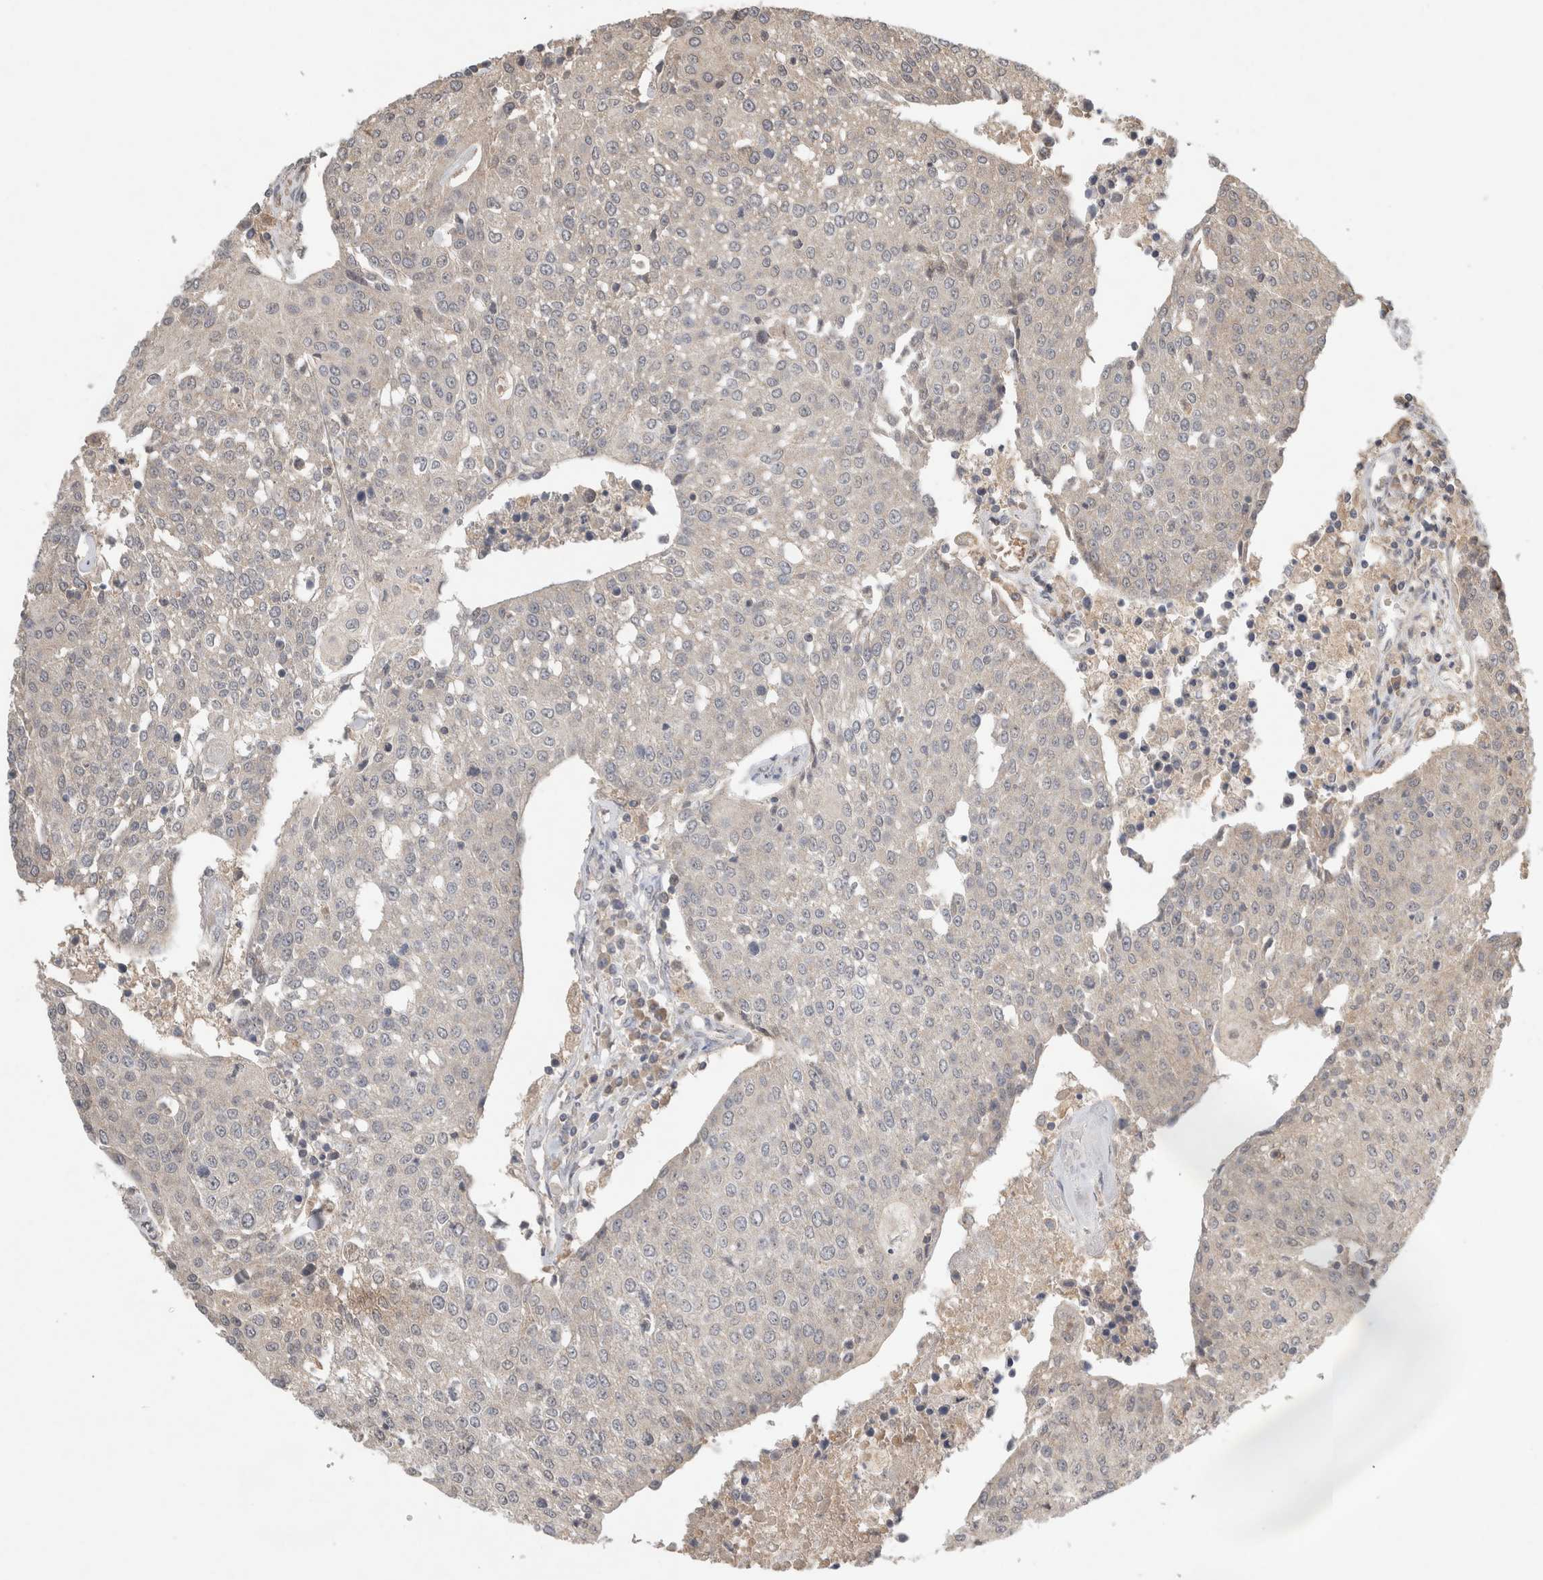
{"staining": {"intensity": "weak", "quantity": "<25%", "location": "cytoplasmic/membranous"}, "tissue": "urothelial cancer", "cell_type": "Tumor cells", "image_type": "cancer", "snomed": [{"axis": "morphology", "description": "Urothelial carcinoma, High grade"}, {"axis": "topography", "description": "Urinary bladder"}], "caption": "The IHC image has no significant staining in tumor cells of urothelial cancer tissue.", "gene": "LOXL2", "patient": {"sex": "female", "age": 85}}